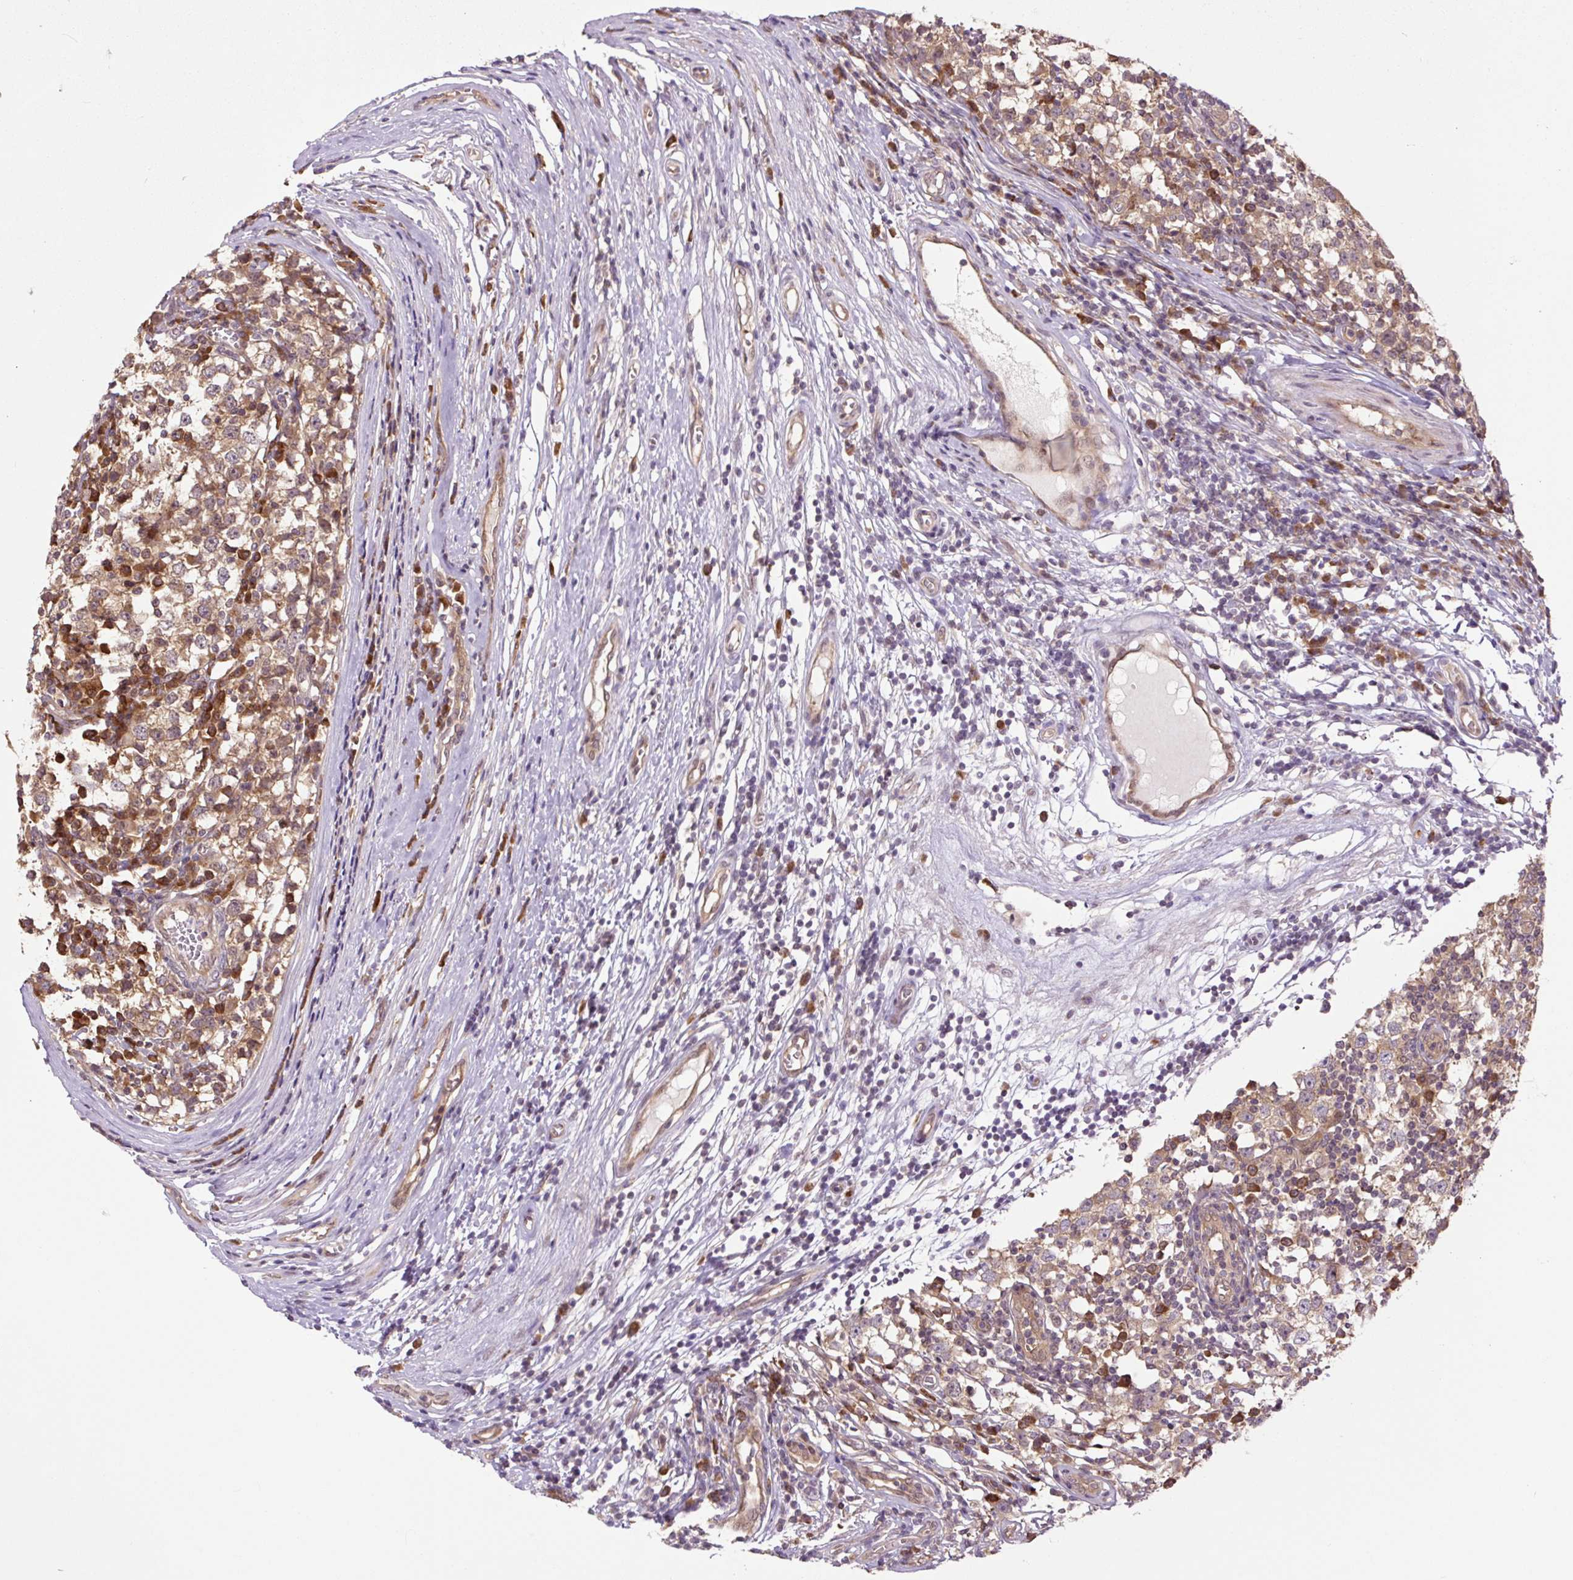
{"staining": {"intensity": "moderate", "quantity": ">75%", "location": "cytoplasmic/membranous"}, "tissue": "testis cancer", "cell_type": "Tumor cells", "image_type": "cancer", "snomed": [{"axis": "morphology", "description": "Seminoma, NOS"}, {"axis": "topography", "description": "Testis"}], "caption": "A medium amount of moderate cytoplasmic/membranous expression is present in approximately >75% of tumor cells in testis seminoma tissue.", "gene": "TPT1", "patient": {"sex": "male", "age": 65}}